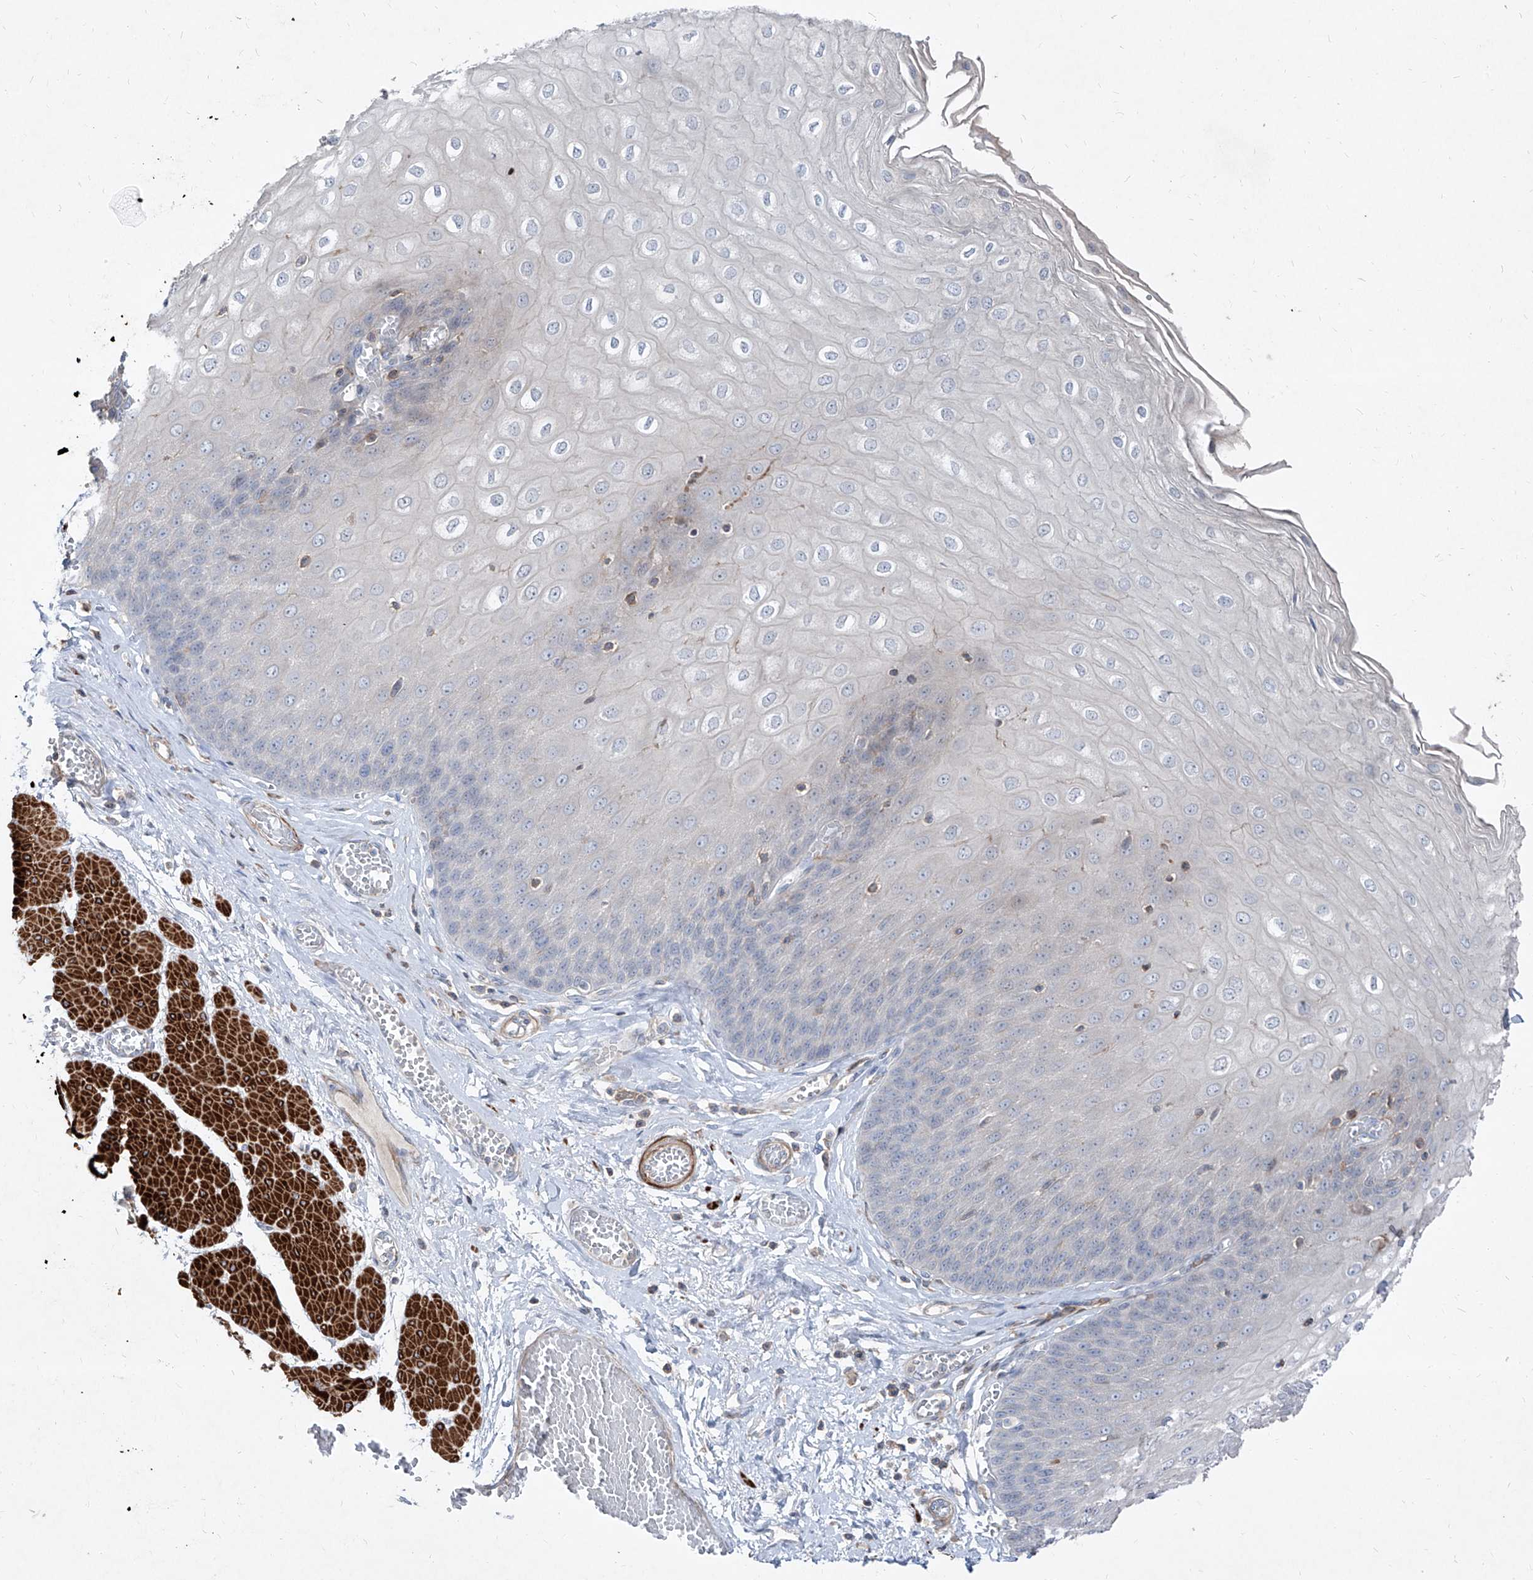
{"staining": {"intensity": "negative", "quantity": "none", "location": "none"}, "tissue": "esophagus", "cell_type": "Squamous epithelial cells", "image_type": "normal", "snomed": [{"axis": "morphology", "description": "Normal tissue, NOS"}, {"axis": "topography", "description": "Esophagus"}], "caption": "Micrograph shows no significant protein expression in squamous epithelial cells of benign esophagus.", "gene": "UFD1", "patient": {"sex": "male", "age": 60}}